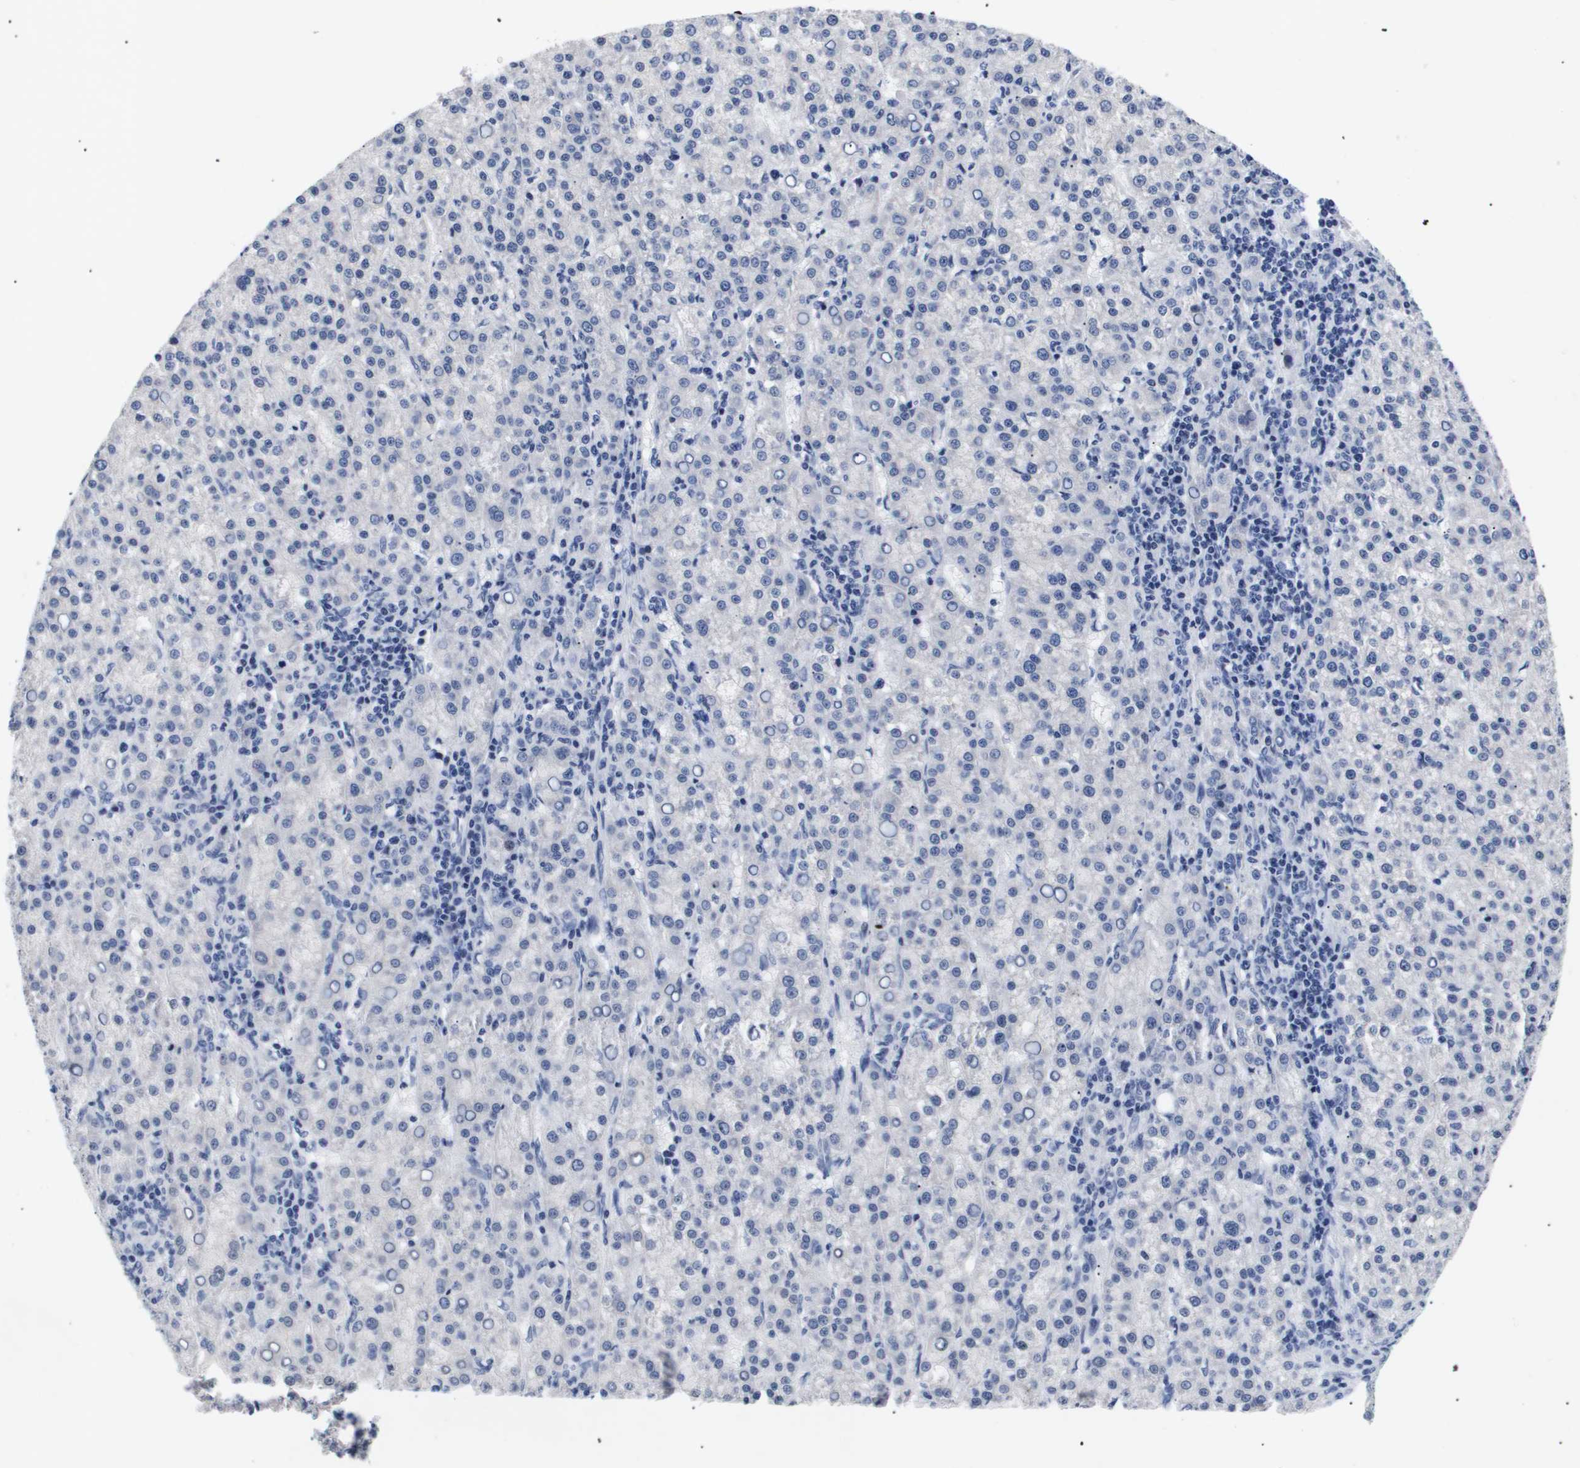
{"staining": {"intensity": "negative", "quantity": "none", "location": "none"}, "tissue": "liver cancer", "cell_type": "Tumor cells", "image_type": "cancer", "snomed": [{"axis": "morphology", "description": "Carcinoma, Hepatocellular, NOS"}, {"axis": "topography", "description": "Liver"}], "caption": "This is an immunohistochemistry photomicrograph of liver cancer. There is no staining in tumor cells.", "gene": "SHD", "patient": {"sex": "female", "age": 58}}